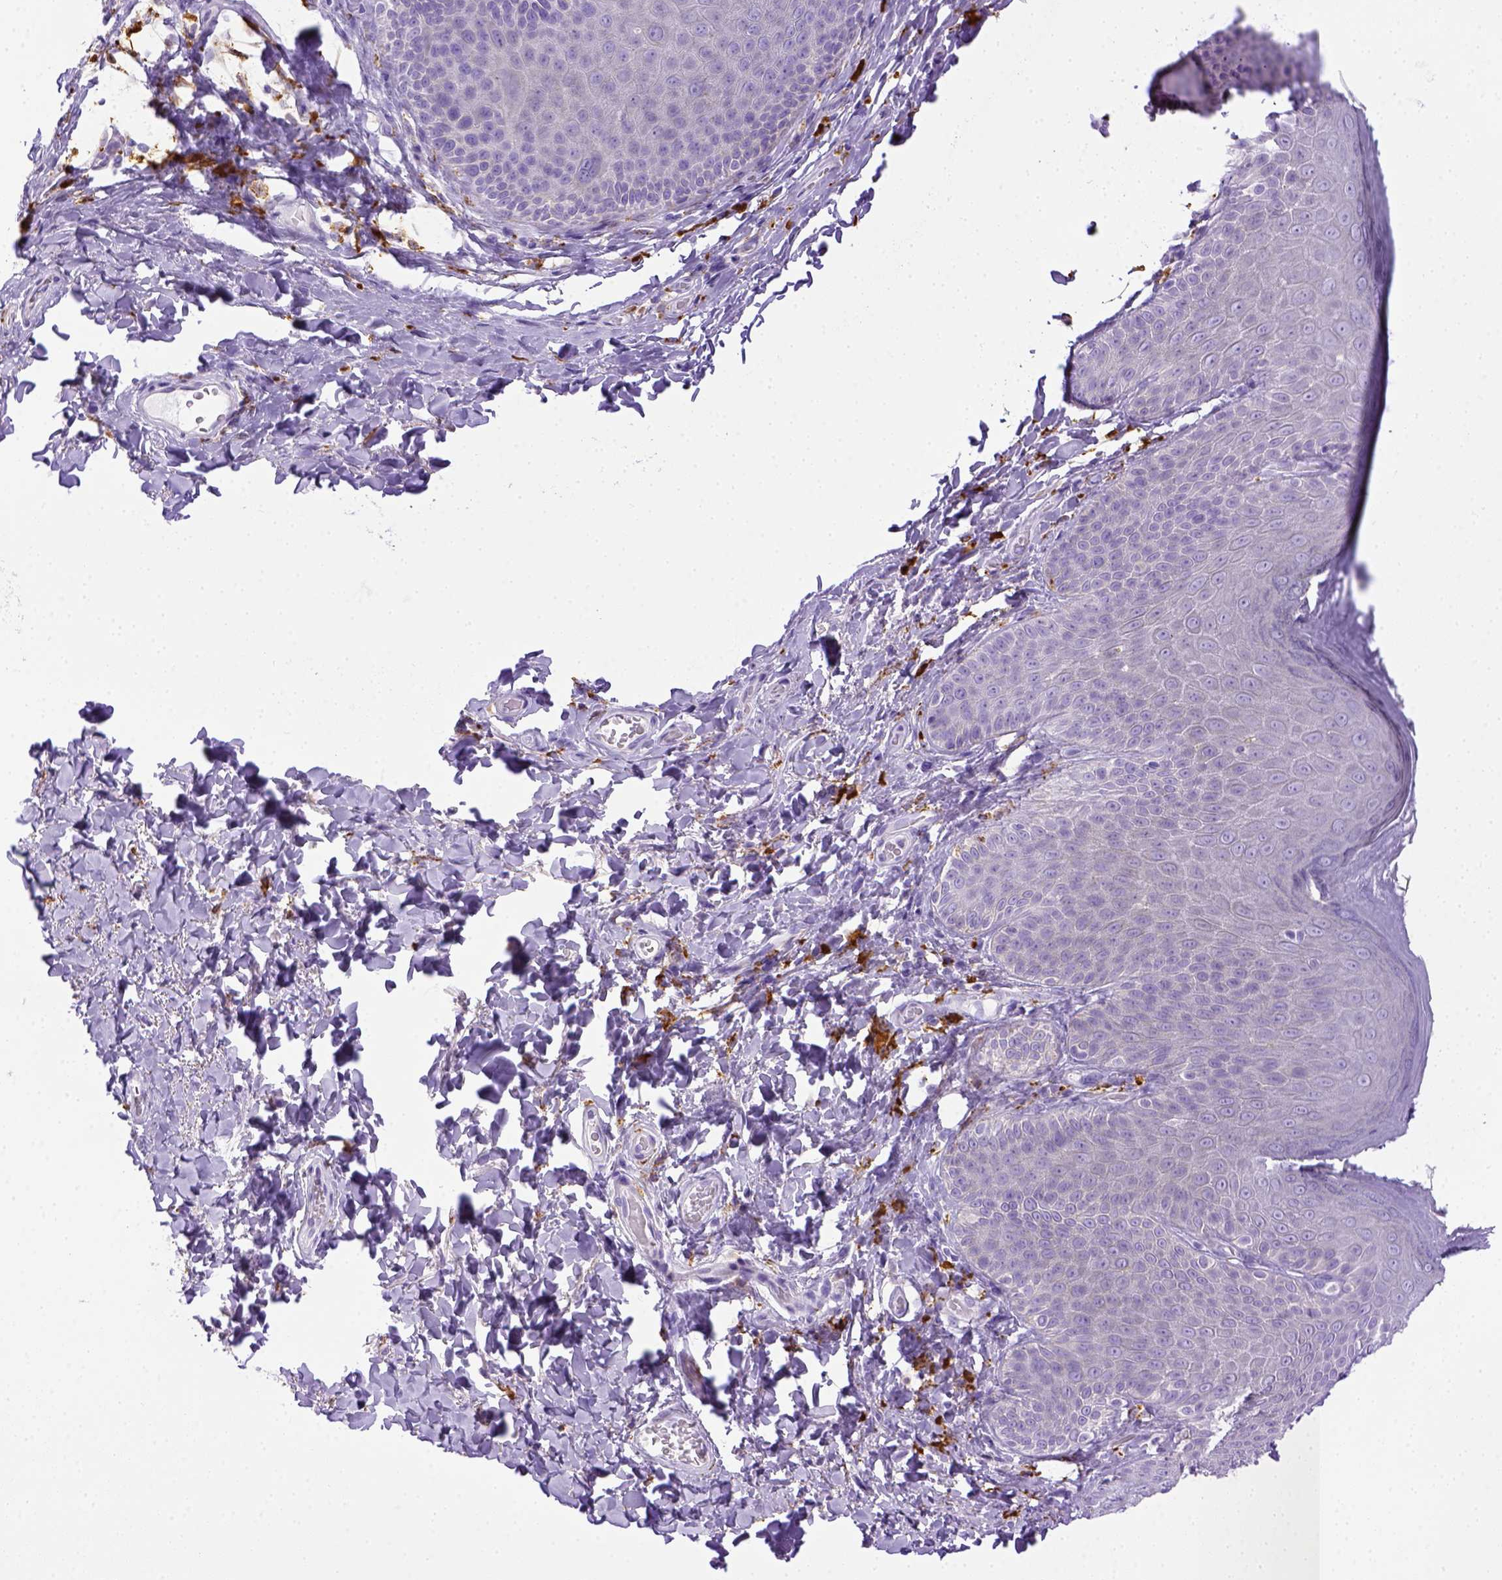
{"staining": {"intensity": "negative", "quantity": "none", "location": "none"}, "tissue": "skin", "cell_type": "Epidermal cells", "image_type": "normal", "snomed": [{"axis": "morphology", "description": "Normal tissue, NOS"}, {"axis": "topography", "description": "Anal"}], "caption": "Skin stained for a protein using IHC displays no positivity epidermal cells.", "gene": "CD68", "patient": {"sex": "male", "age": 53}}